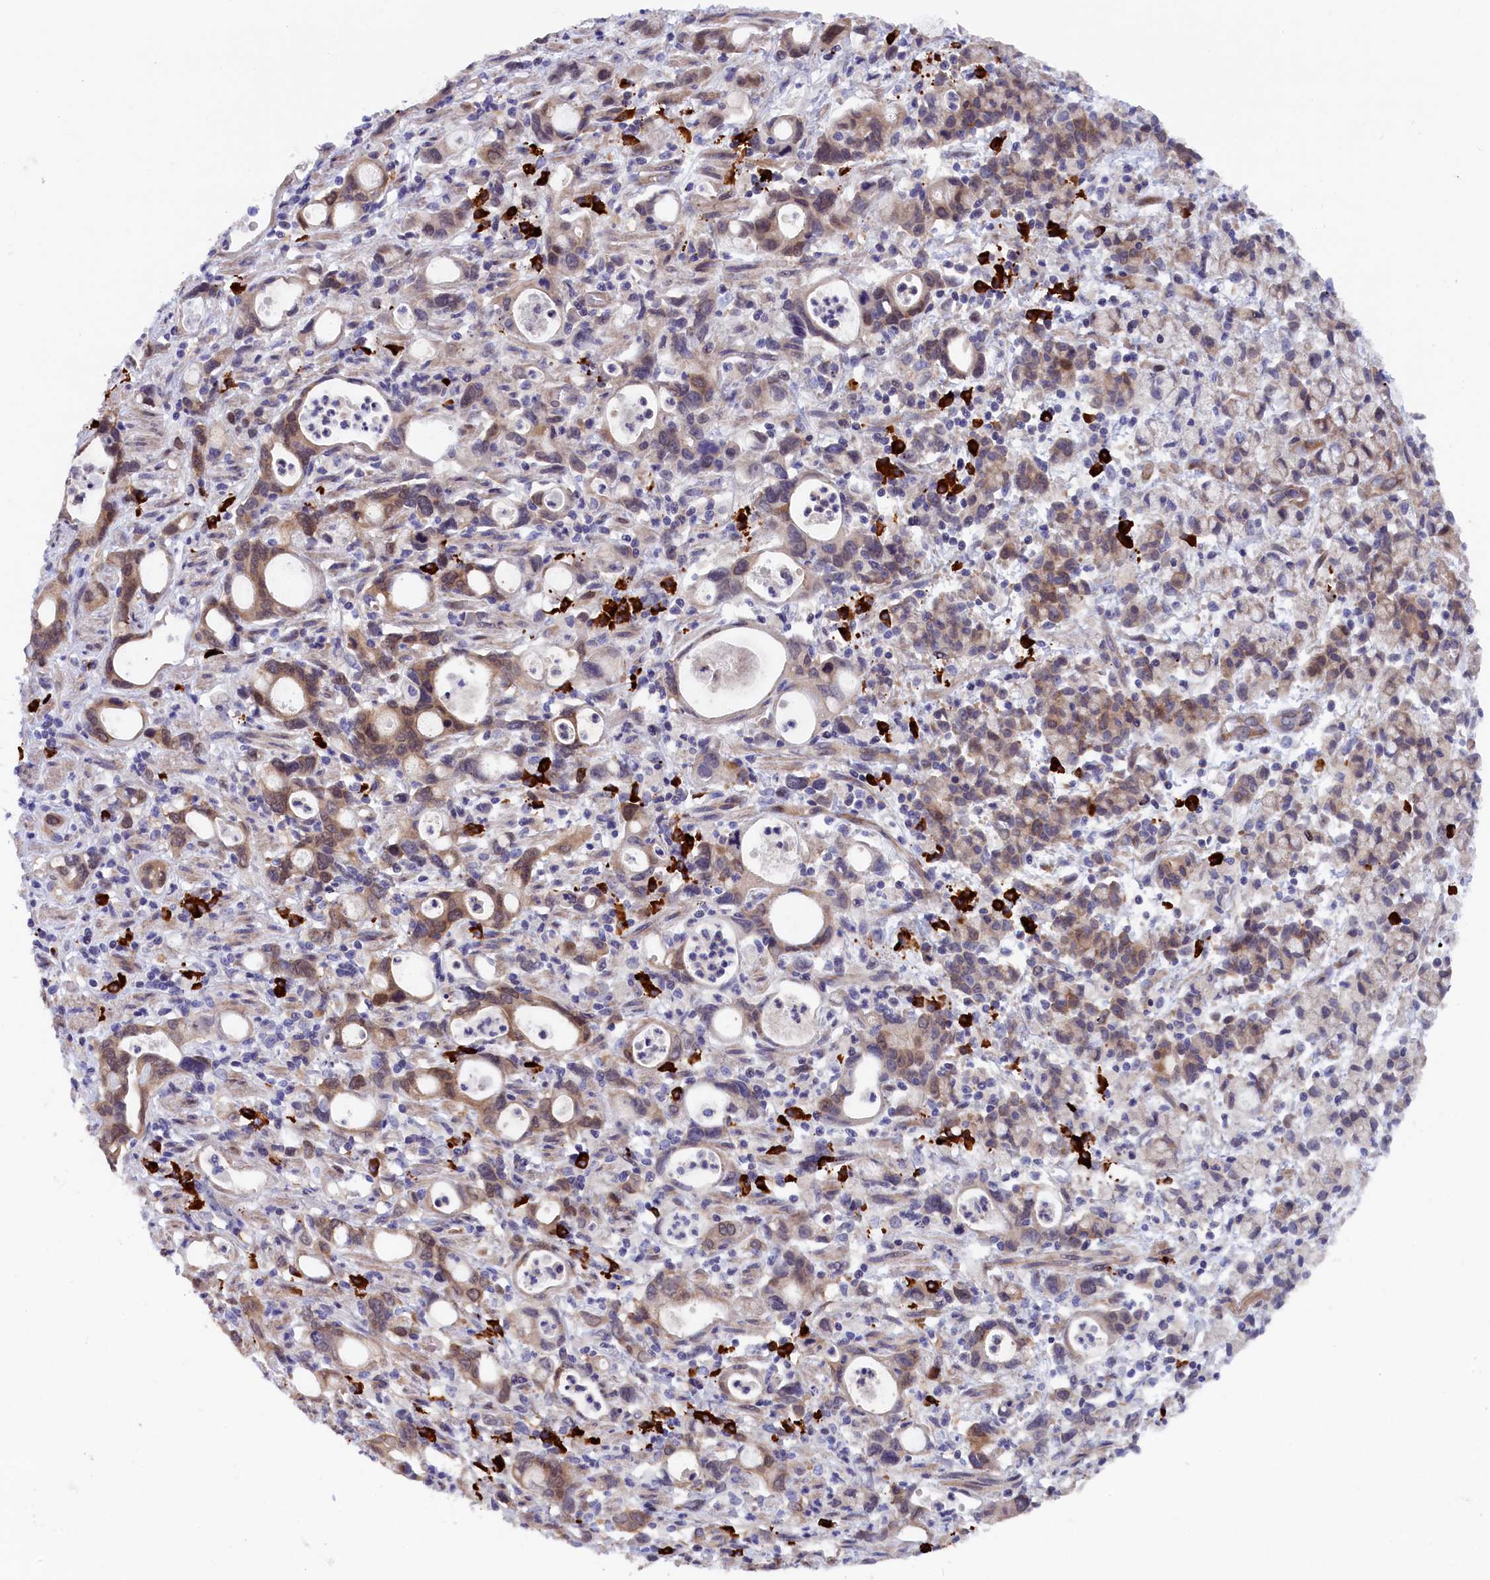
{"staining": {"intensity": "moderate", "quantity": ">75%", "location": "cytoplasmic/membranous"}, "tissue": "stomach cancer", "cell_type": "Tumor cells", "image_type": "cancer", "snomed": [{"axis": "morphology", "description": "Adenocarcinoma, NOS"}, {"axis": "topography", "description": "Stomach, lower"}], "caption": "High-power microscopy captured an immunohistochemistry image of stomach adenocarcinoma, revealing moderate cytoplasmic/membranous staining in about >75% of tumor cells.", "gene": "JPT2", "patient": {"sex": "female", "age": 43}}